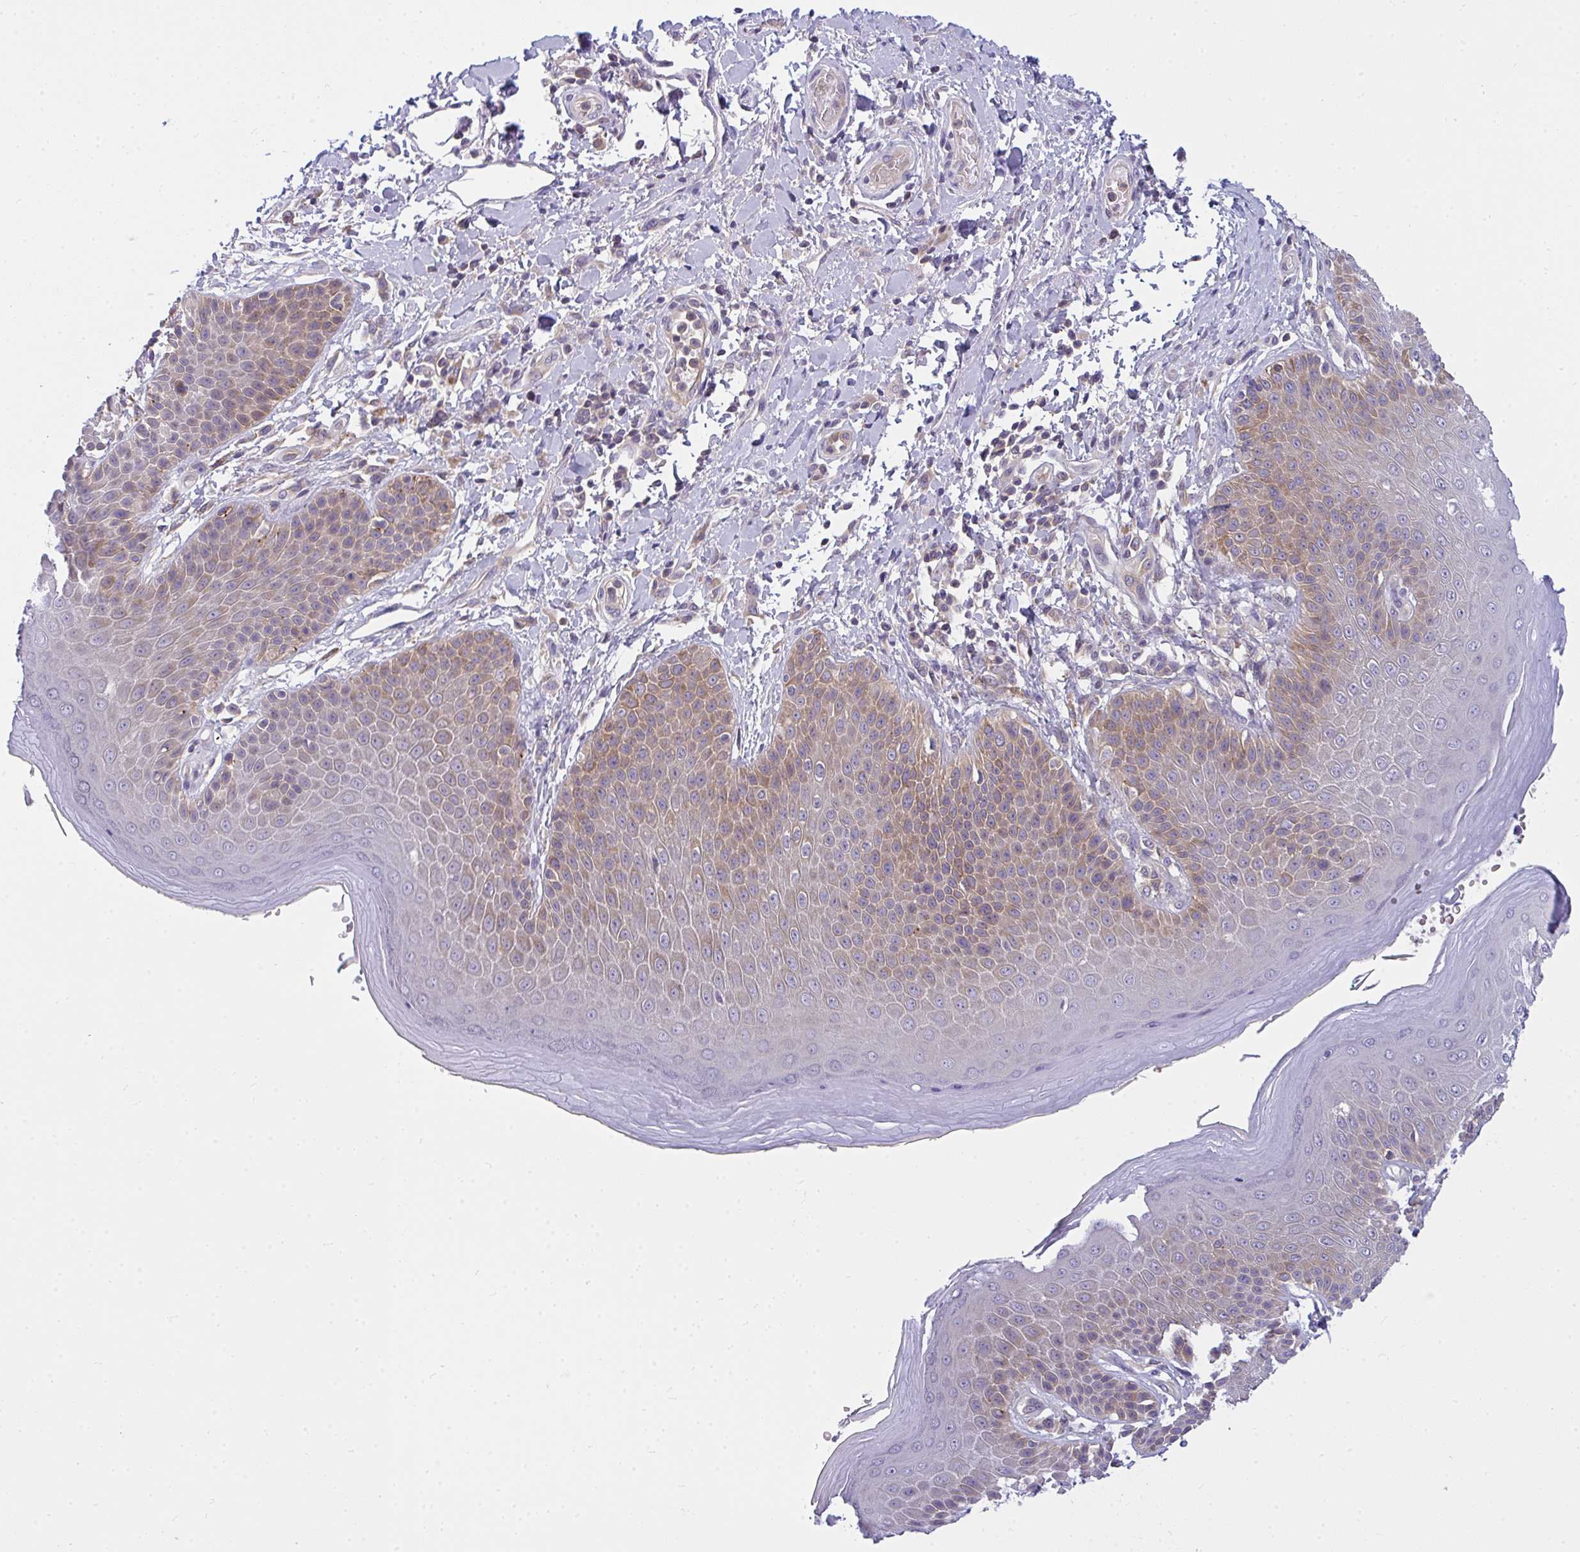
{"staining": {"intensity": "moderate", "quantity": "25%-75%", "location": "cytoplasmic/membranous"}, "tissue": "skin", "cell_type": "Epidermal cells", "image_type": "normal", "snomed": [{"axis": "morphology", "description": "Normal tissue, NOS"}, {"axis": "topography", "description": "Peripheral nerve tissue"}], "caption": "Benign skin shows moderate cytoplasmic/membranous positivity in about 25%-75% of epidermal cells, visualized by immunohistochemistry.", "gene": "SLC30A6", "patient": {"sex": "male", "age": 51}}